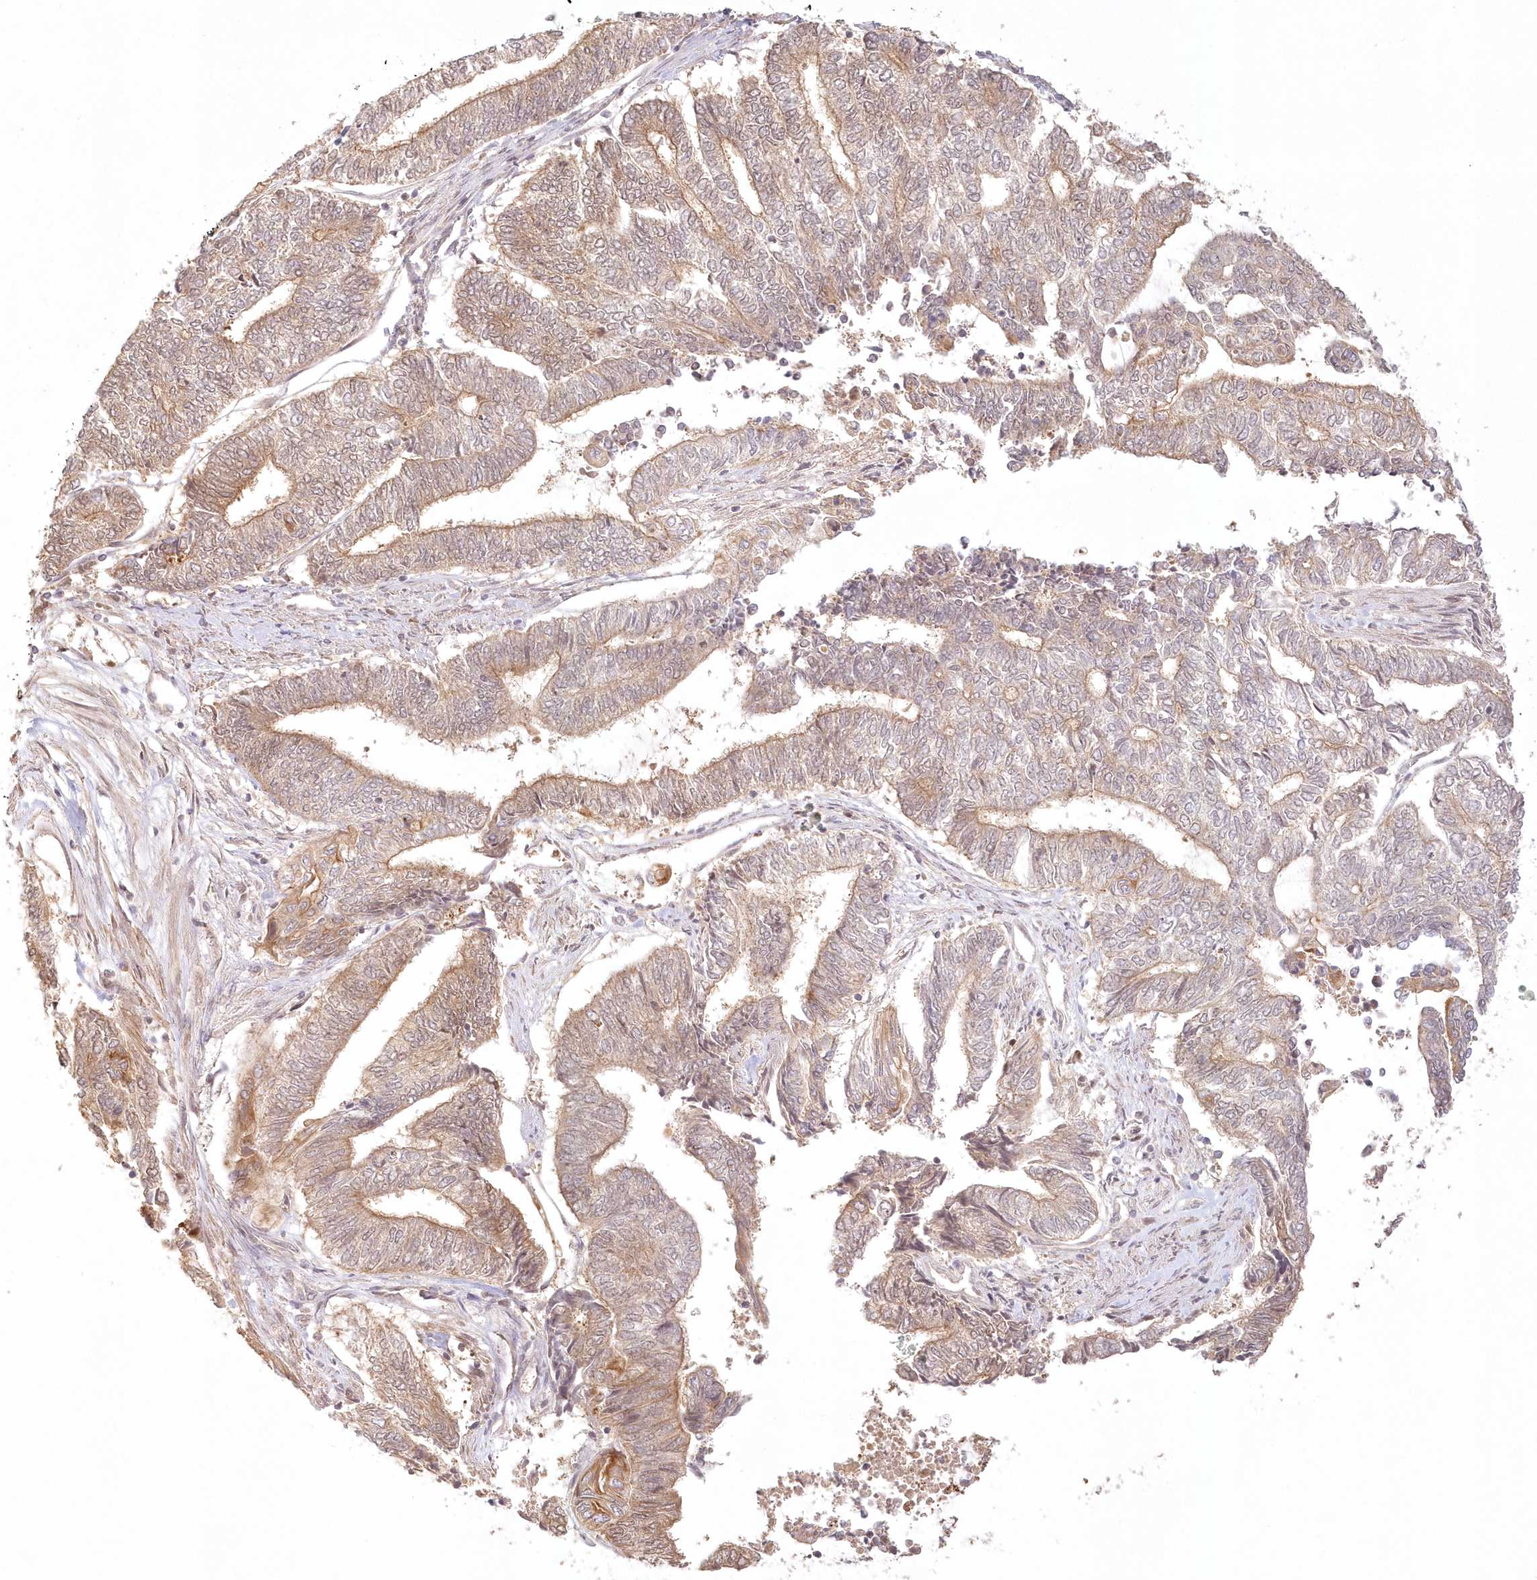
{"staining": {"intensity": "moderate", "quantity": "25%-75%", "location": "cytoplasmic/membranous"}, "tissue": "endometrial cancer", "cell_type": "Tumor cells", "image_type": "cancer", "snomed": [{"axis": "morphology", "description": "Adenocarcinoma, NOS"}, {"axis": "topography", "description": "Uterus"}, {"axis": "topography", "description": "Endometrium"}], "caption": "This is a micrograph of immunohistochemistry (IHC) staining of endometrial cancer, which shows moderate expression in the cytoplasmic/membranous of tumor cells.", "gene": "KIAA0232", "patient": {"sex": "female", "age": 70}}